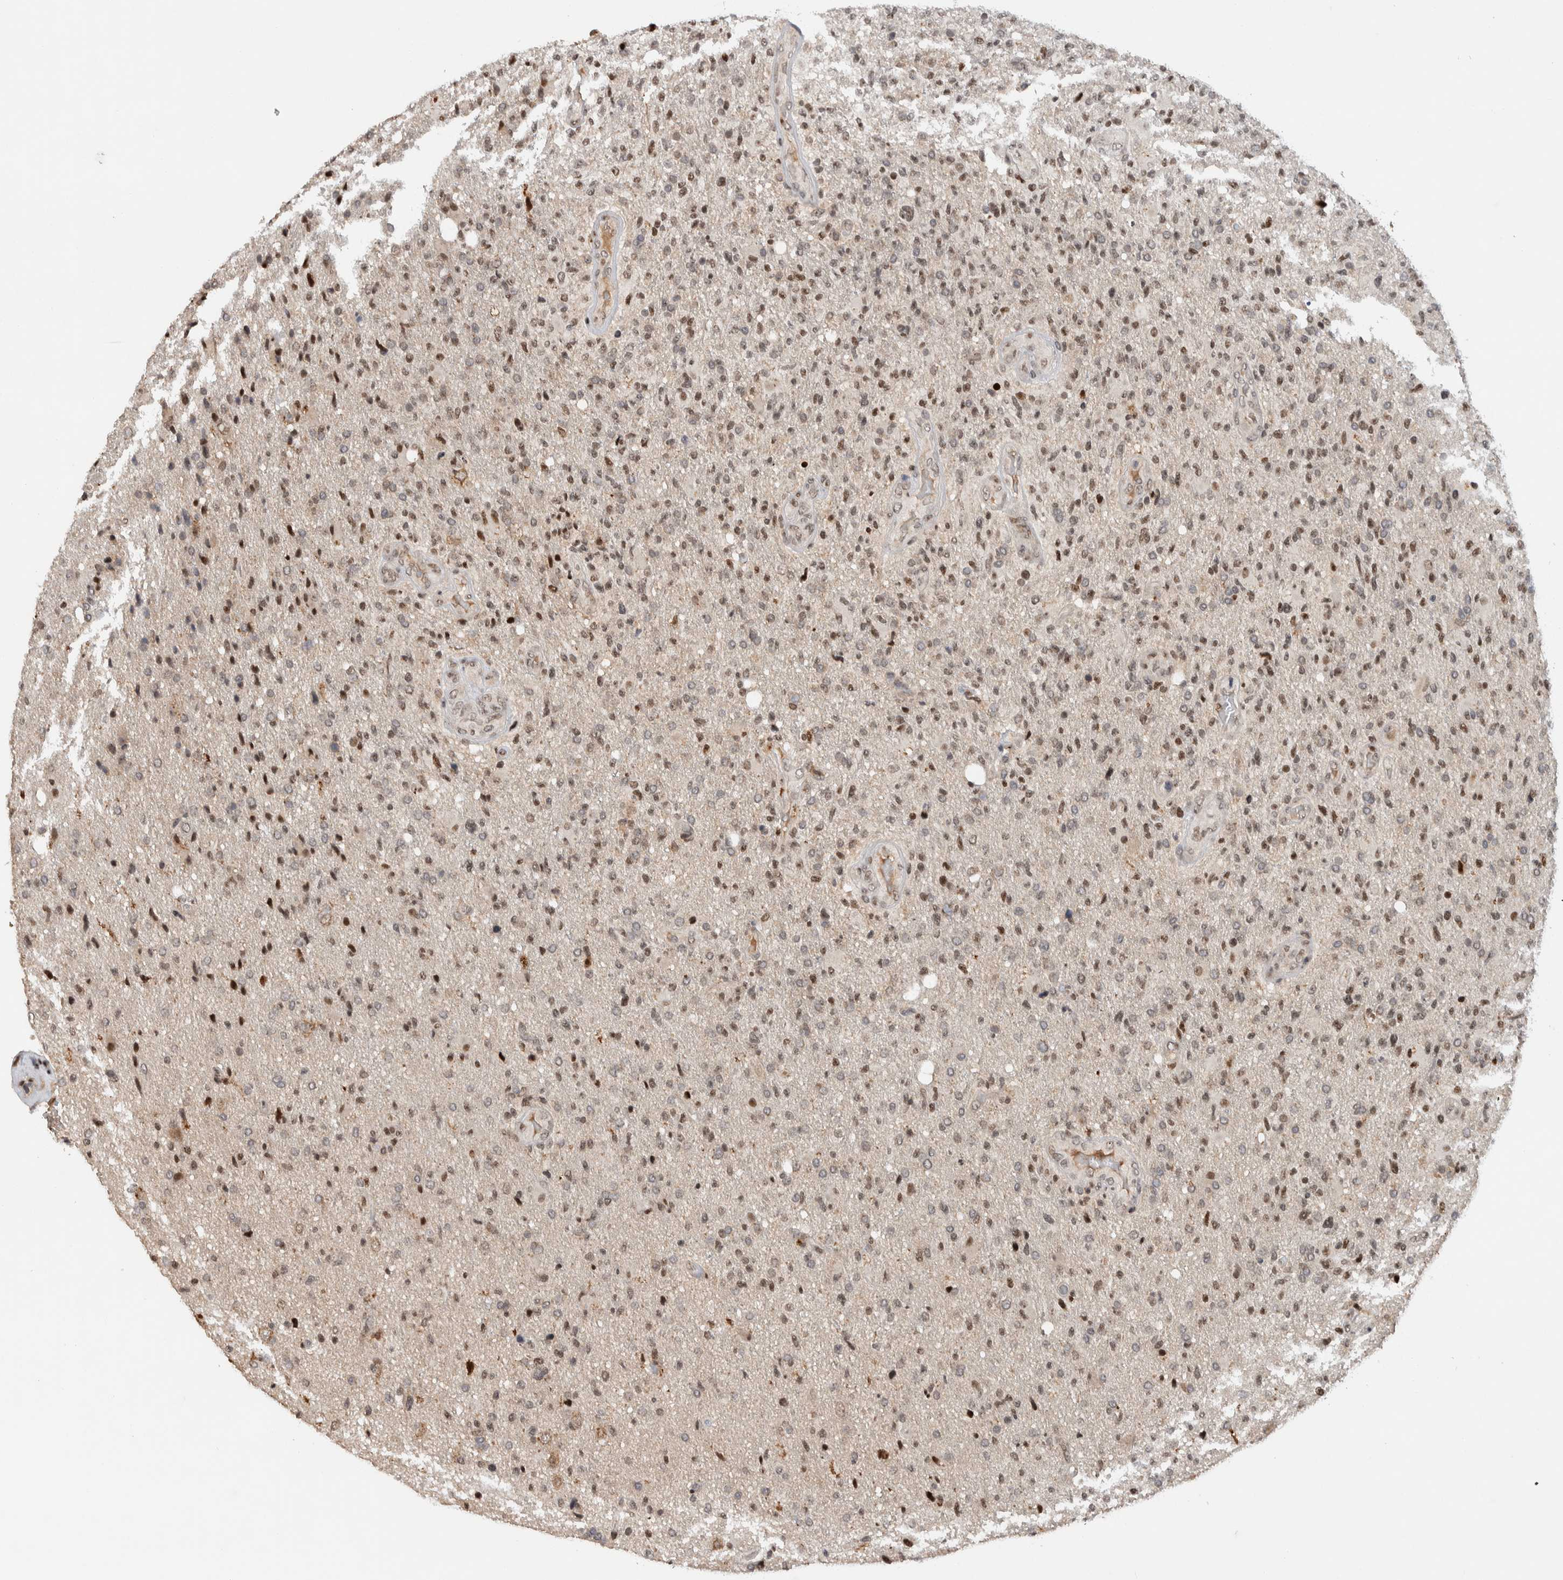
{"staining": {"intensity": "moderate", "quantity": ">75%", "location": "nuclear"}, "tissue": "glioma", "cell_type": "Tumor cells", "image_type": "cancer", "snomed": [{"axis": "morphology", "description": "Glioma, malignant, High grade"}, {"axis": "topography", "description": "Brain"}], "caption": "Protein analysis of malignant high-grade glioma tissue displays moderate nuclear positivity in approximately >75% of tumor cells.", "gene": "ZNF521", "patient": {"sex": "male", "age": 72}}